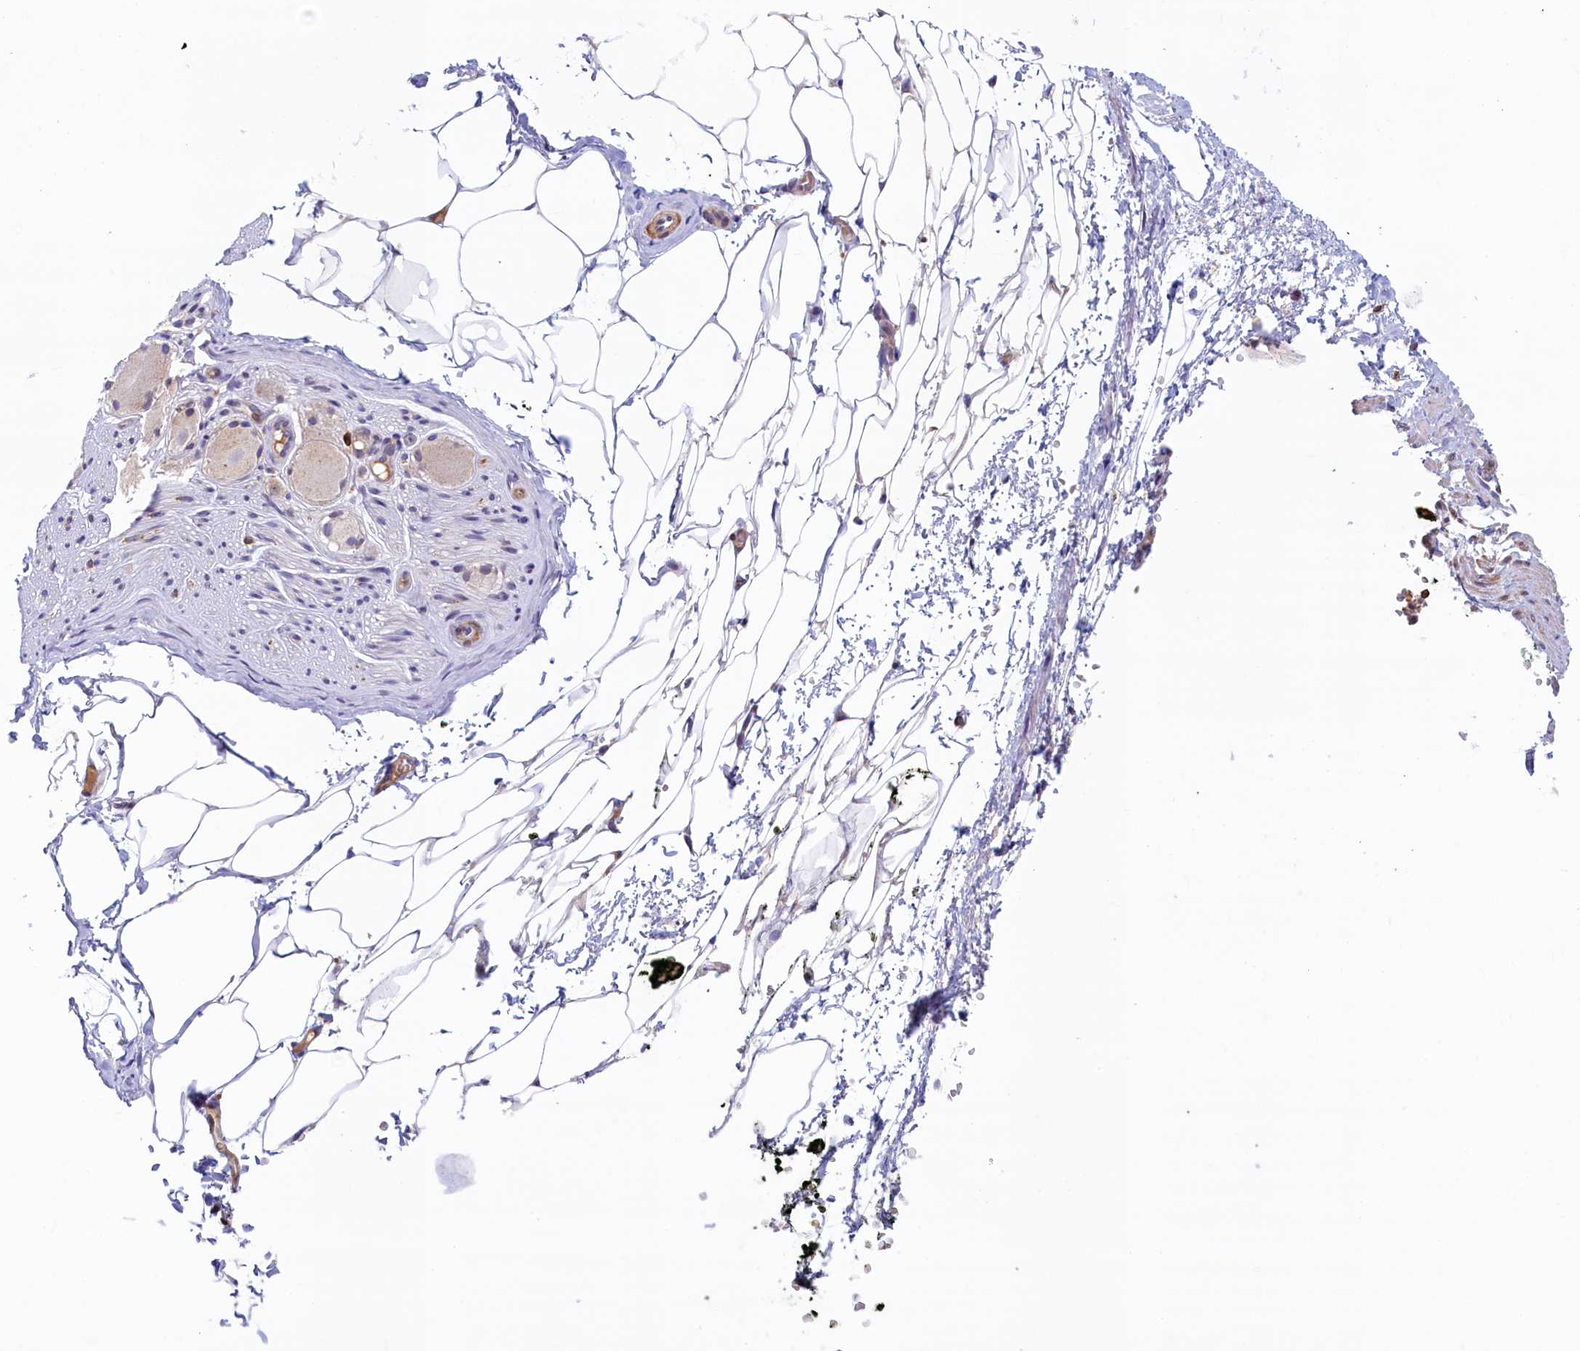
{"staining": {"intensity": "negative", "quantity": "none", "location": "none"}, "tissue": "adipose tissue", "cell_type": "Adipocytes", "image_type": "normal", "snomed": [{"axis": "morphology", "description": "Normal tissue, NOS"}, {"axis": "morphology", "description": "Adenocarcinoma, Low grade"}, {"axis": "topography", "description": "Prostate"}, {"axis": "topography", "description": "Peripheral nerve tissue"}], "caption": "Image shows no protein positivity in adipocytes of normal adipose tissue. (DAB IHC, high magnification).", "gene": "TRAF3IP3", "patient": {"sex": "male", "age": 63}}